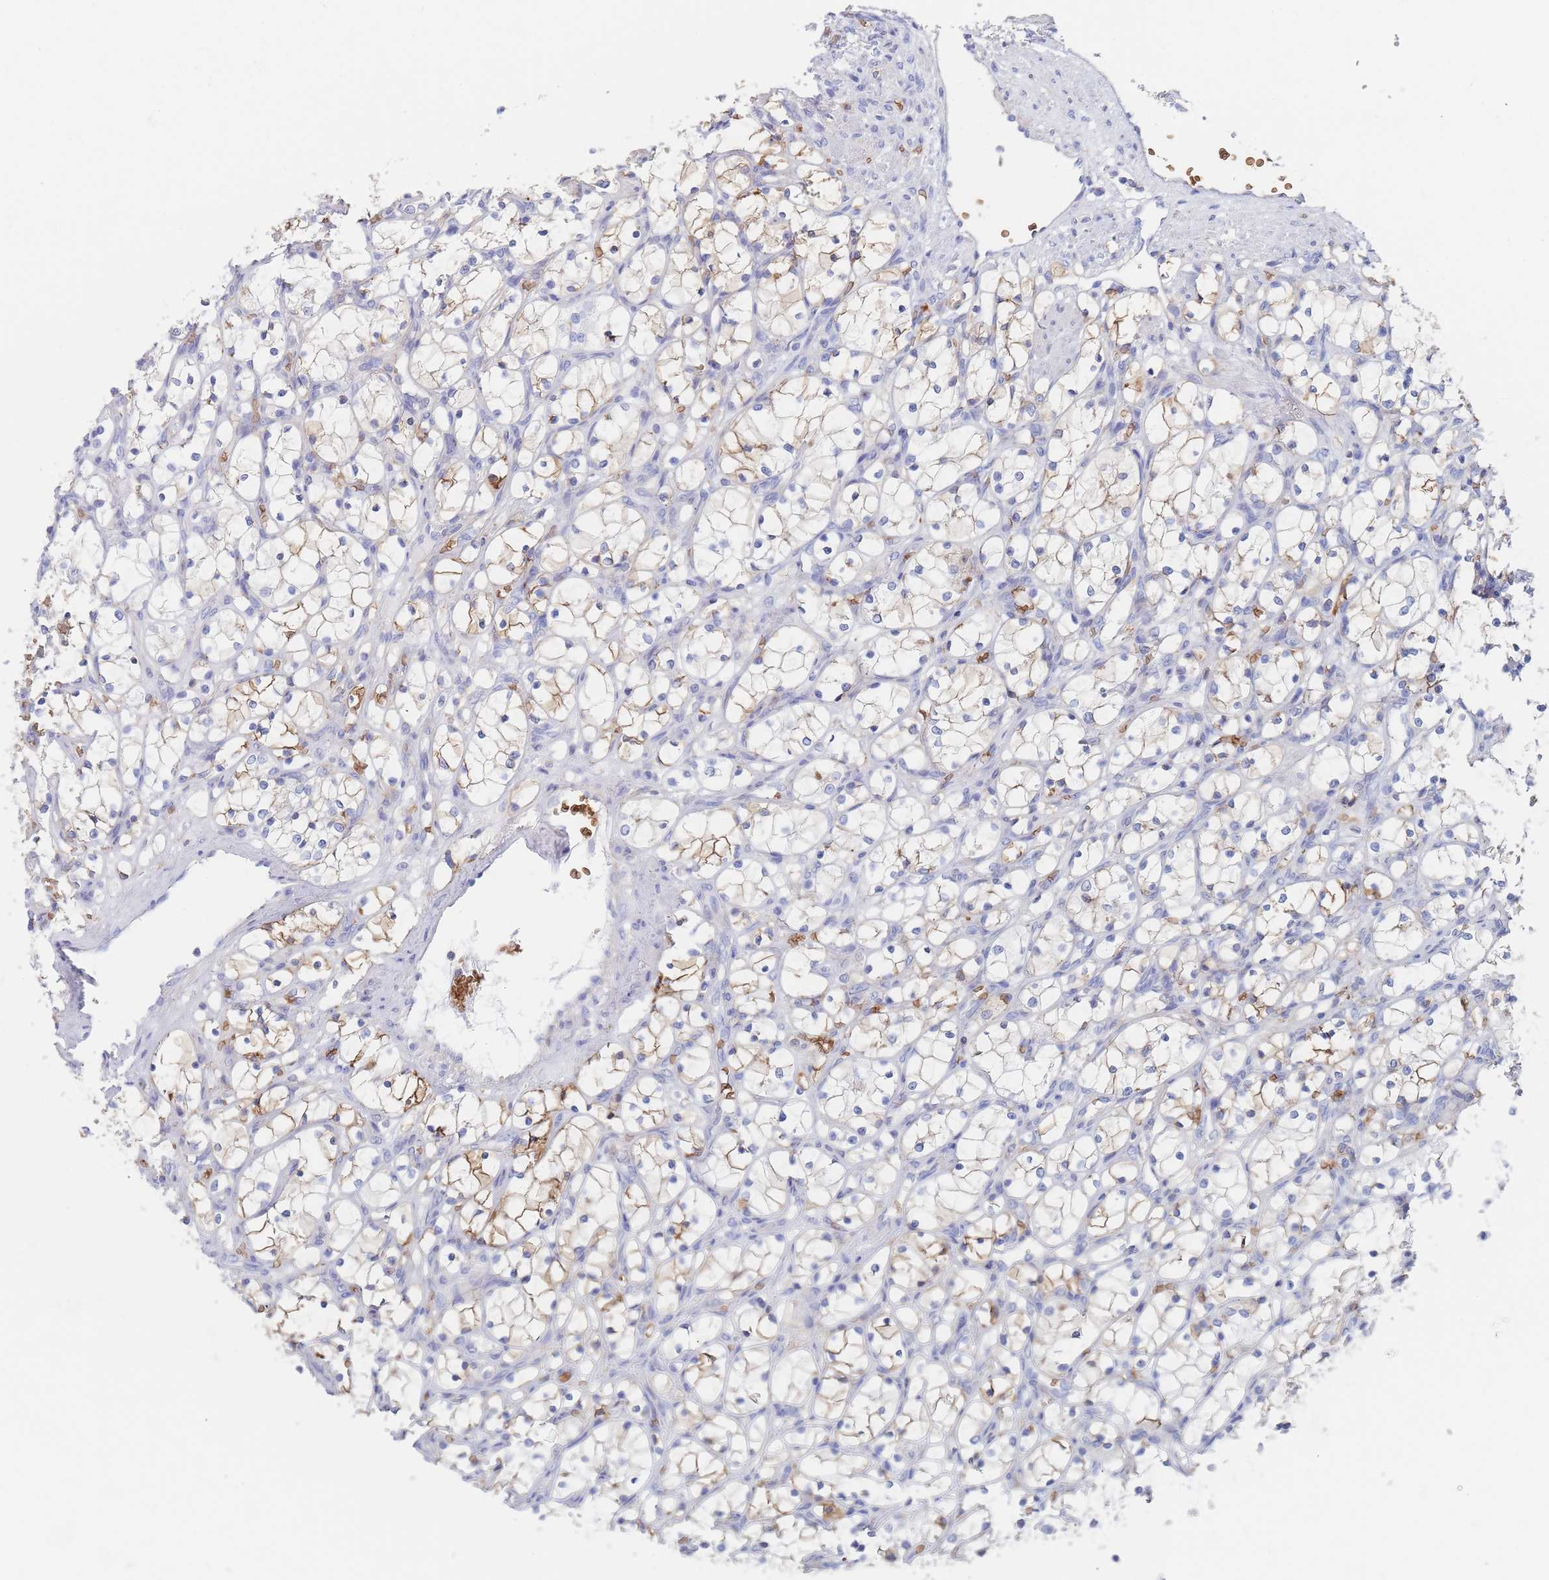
{"staining": {"intensity": "moderate", "quantity": "<25%", "location": "cytoplasmic/membranous"}, "tissue": "renal cancer", "cell_type": "Tumor cells", "image_type": "cancer", "snomed": [{"axis": "morphology", "description": "Adenocarcinoma, NOS"}, {"axis": "topography", "description": "Kidney"}], "caption": "The immunohistochemical stain labels moderate cytoplasmic/membranous expression in tumor cells of adenocarcinoma (renal) tissue. (Stains: DAB (3,3'-diaminobenzidine) in brown, nuclei in blue, Microscopy: brightfield microscopy at high magnification).", "gene": "SLC2A1", "patient": {"sex": "female", "age": 69}}